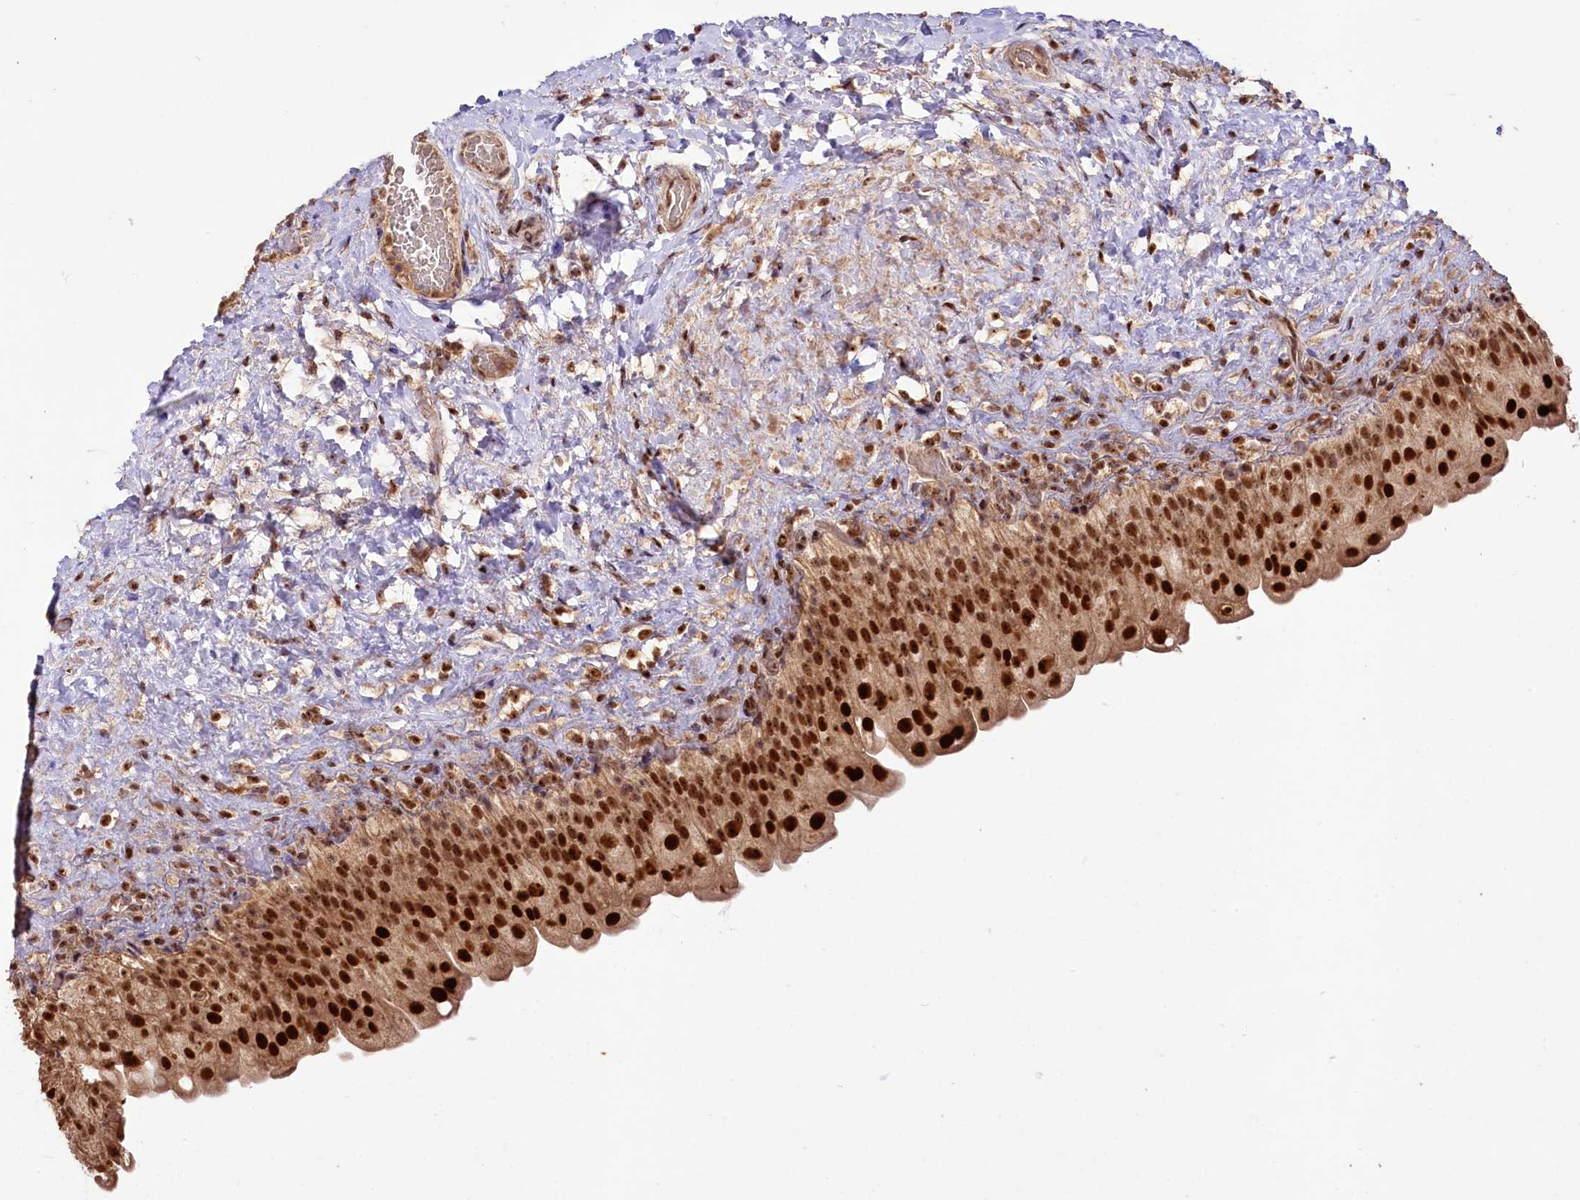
{"staining": {"intensity": "strong", "quantity": ">75%", "location": "nuclear"}, "tissue": "urinary bladder", "cell_type": "Urothelial cells", "image_type": "normal", "snomed": [{"axis": "morphology", "description": "Normal tissue, NOS"}, {"axis": "topography", "description": "Urinary bladder"}], "caption": "DAB immunohistochemical staining of unremarkable urinary bladder demonstrates strong nuclear protein staining in approximately >75% of urothelial cells. Nuclei are stained in blue.", "gene": "RRP8", "patient": {"sex": "female", "age": 27}}